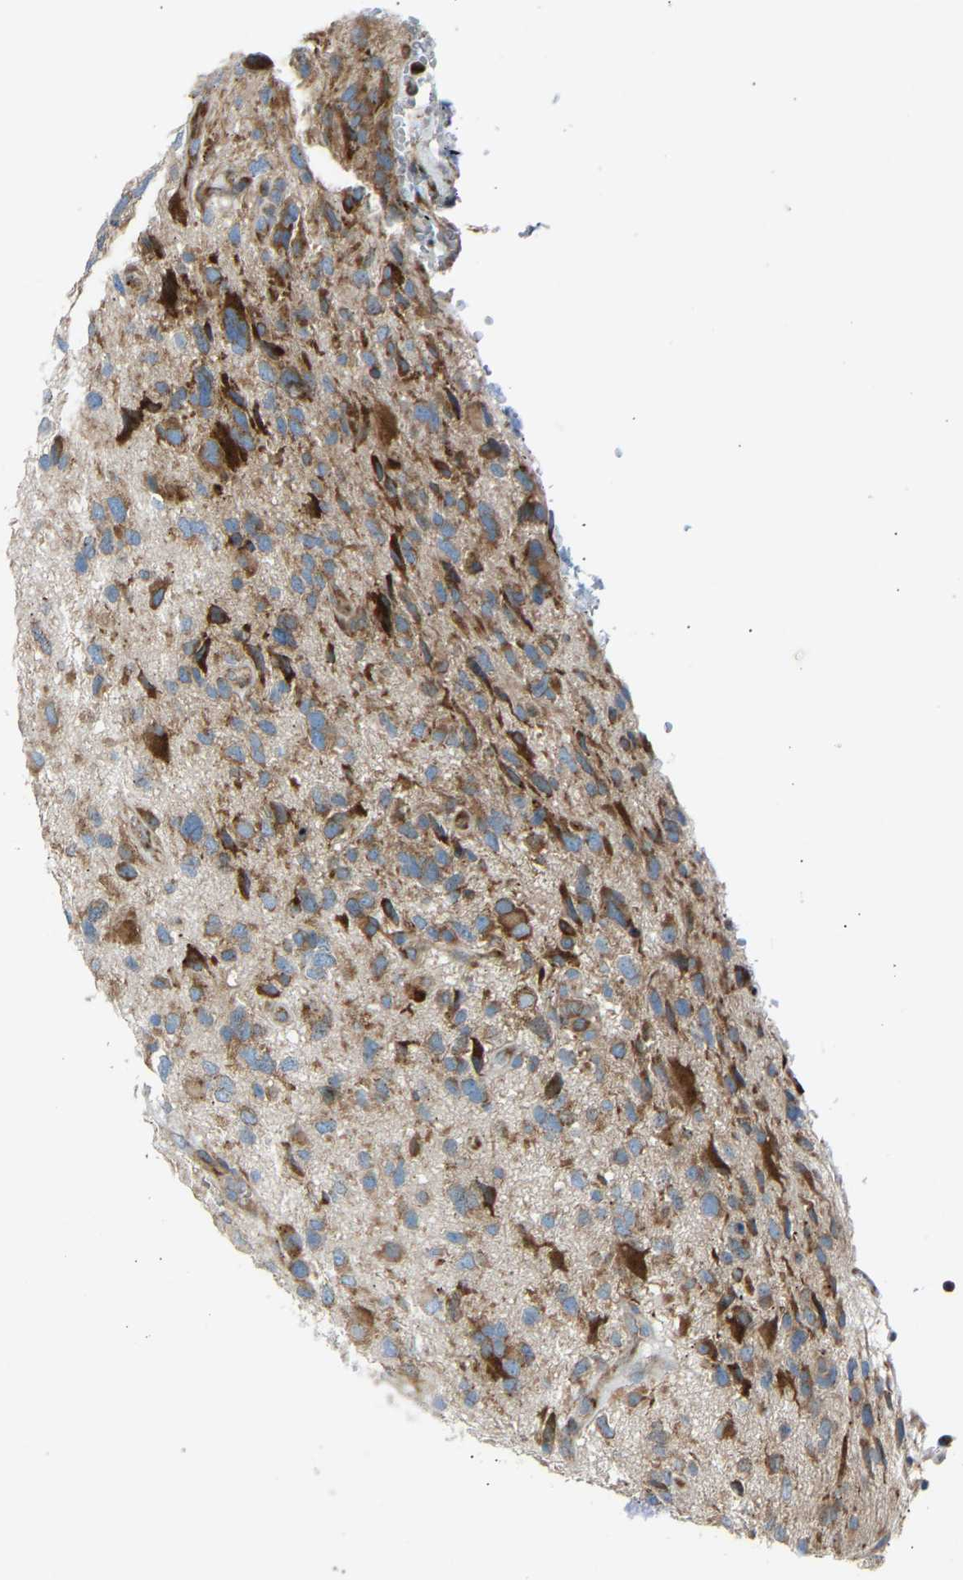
{"staining": {"intensity": "moderate", "quantity": ">75%", "location": "cytoplasmic/membranous"}, "tissue": "glioma", "cell_type": "Tumor cells", "image_type": "cancer", "snomed": [{"axis": "morphology", "description": "Glioma, malignant, High grade"}, {"axis": "topography", "description": "Brain"}], "caption": "A photomicrograph of glioma stained for a protein reveals moderate cytoplasmic/membranous brown staining in tumor cells. (Stains: DAB (3,3'-diaminobenzidine) in brown, nuclei in blue, Microscopy: brightfield microscopy at high magnification).", "gene": "VPS41", "patient": {"sex": "male", "age": 33}}